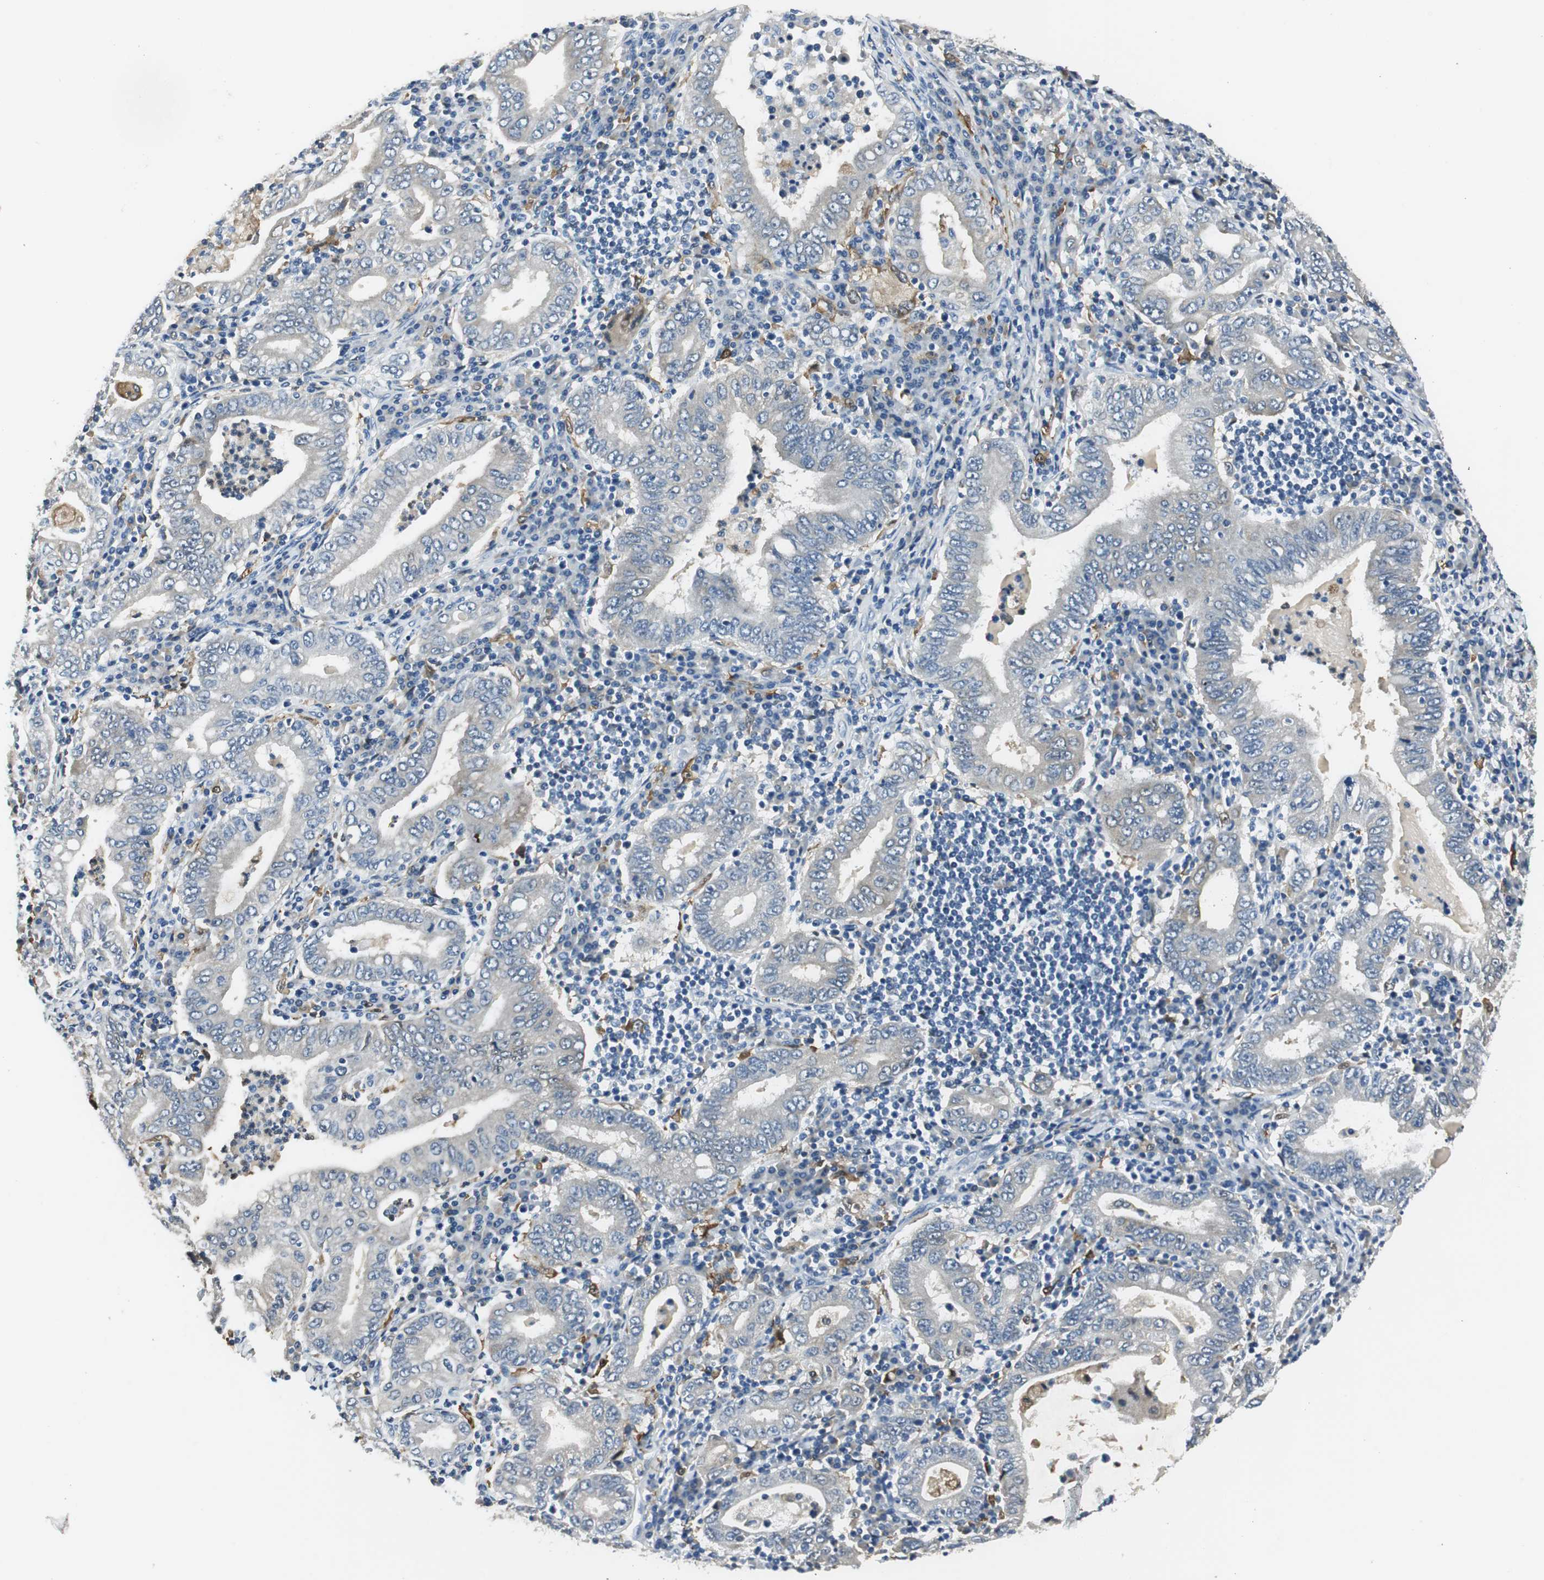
{"staining": {"intensity": "weak", "quantity": "<25%", "location": "cytoplasmic/membranous"}, "tissue": "stomach cancer", "cell_type": "Tumor cells", "image_type": "cancer", "snomed": [{"axis": "morphology", "description": "Normal tissue, NOS"}, {"axis": "morphology", "description": "Adenocarcinoma, NOS"}, {"axis": "topography", "description": "Esophagus"}, {"axis": "topography", "description": "Stomach, upper"}, {"axis": "topography", "description": "Peripheral nerve tissue"}], "caption": "Immunohistochemical staining of stomach cancer exhibits no significant expression in tumor cells.", "gene": "ME1", "patient": {"sex": "male", "age": 62}}